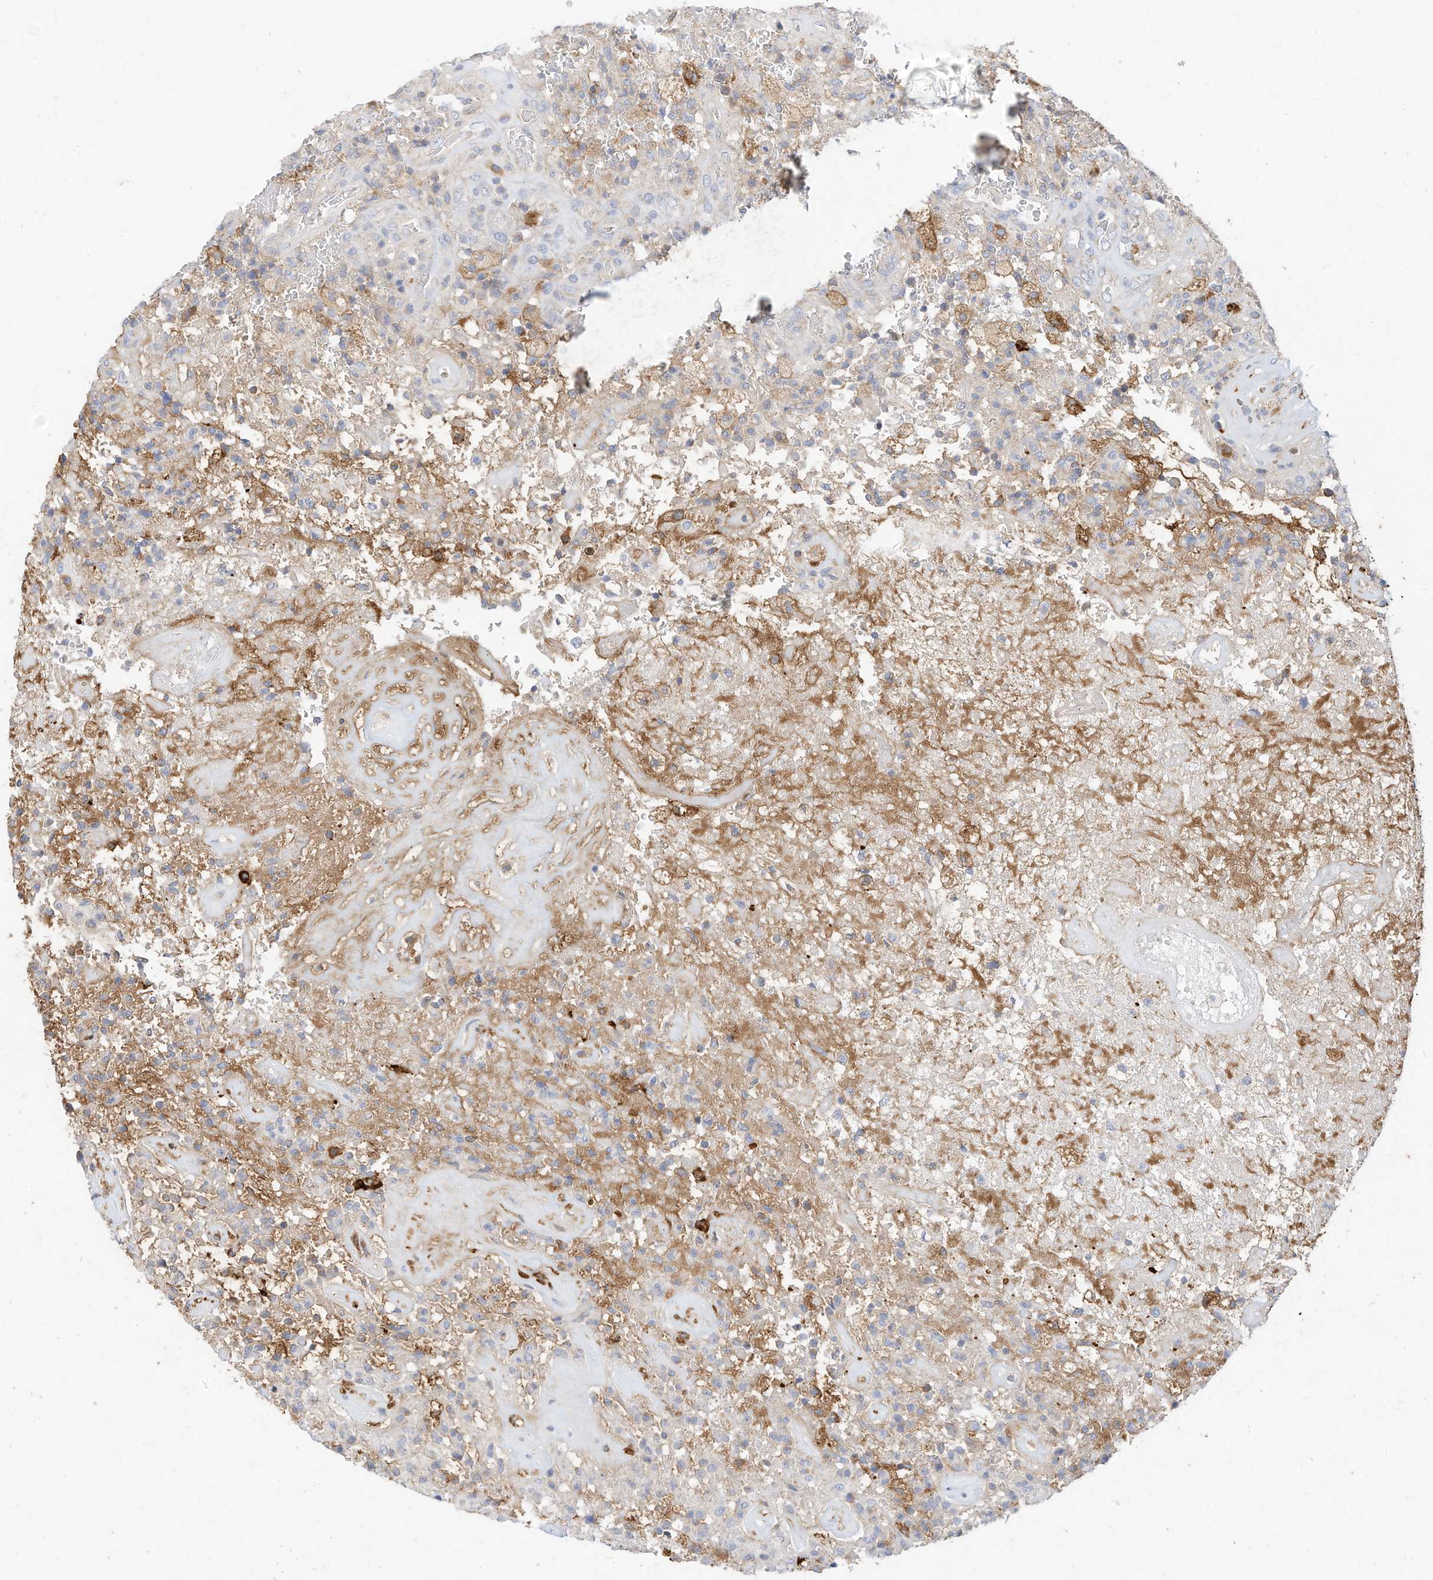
{"staining": {"intensity": "negative", "quantity": "none", "location": "none"}, "tissue": "glioma", "cell_type": "Tumor cells", "image_type": "cancer", "snomed": [{"axis": "morphology", "description": "Glioma, malignant, High grade"}, {"axis": "topography", "description": "Brain"}], "caption": "High-grade glioma (malignant) stained for a protein using IHC shows no staining tumor cells.", "gene": "RHOH", "patient": {"sex": "female", "age": 57}}